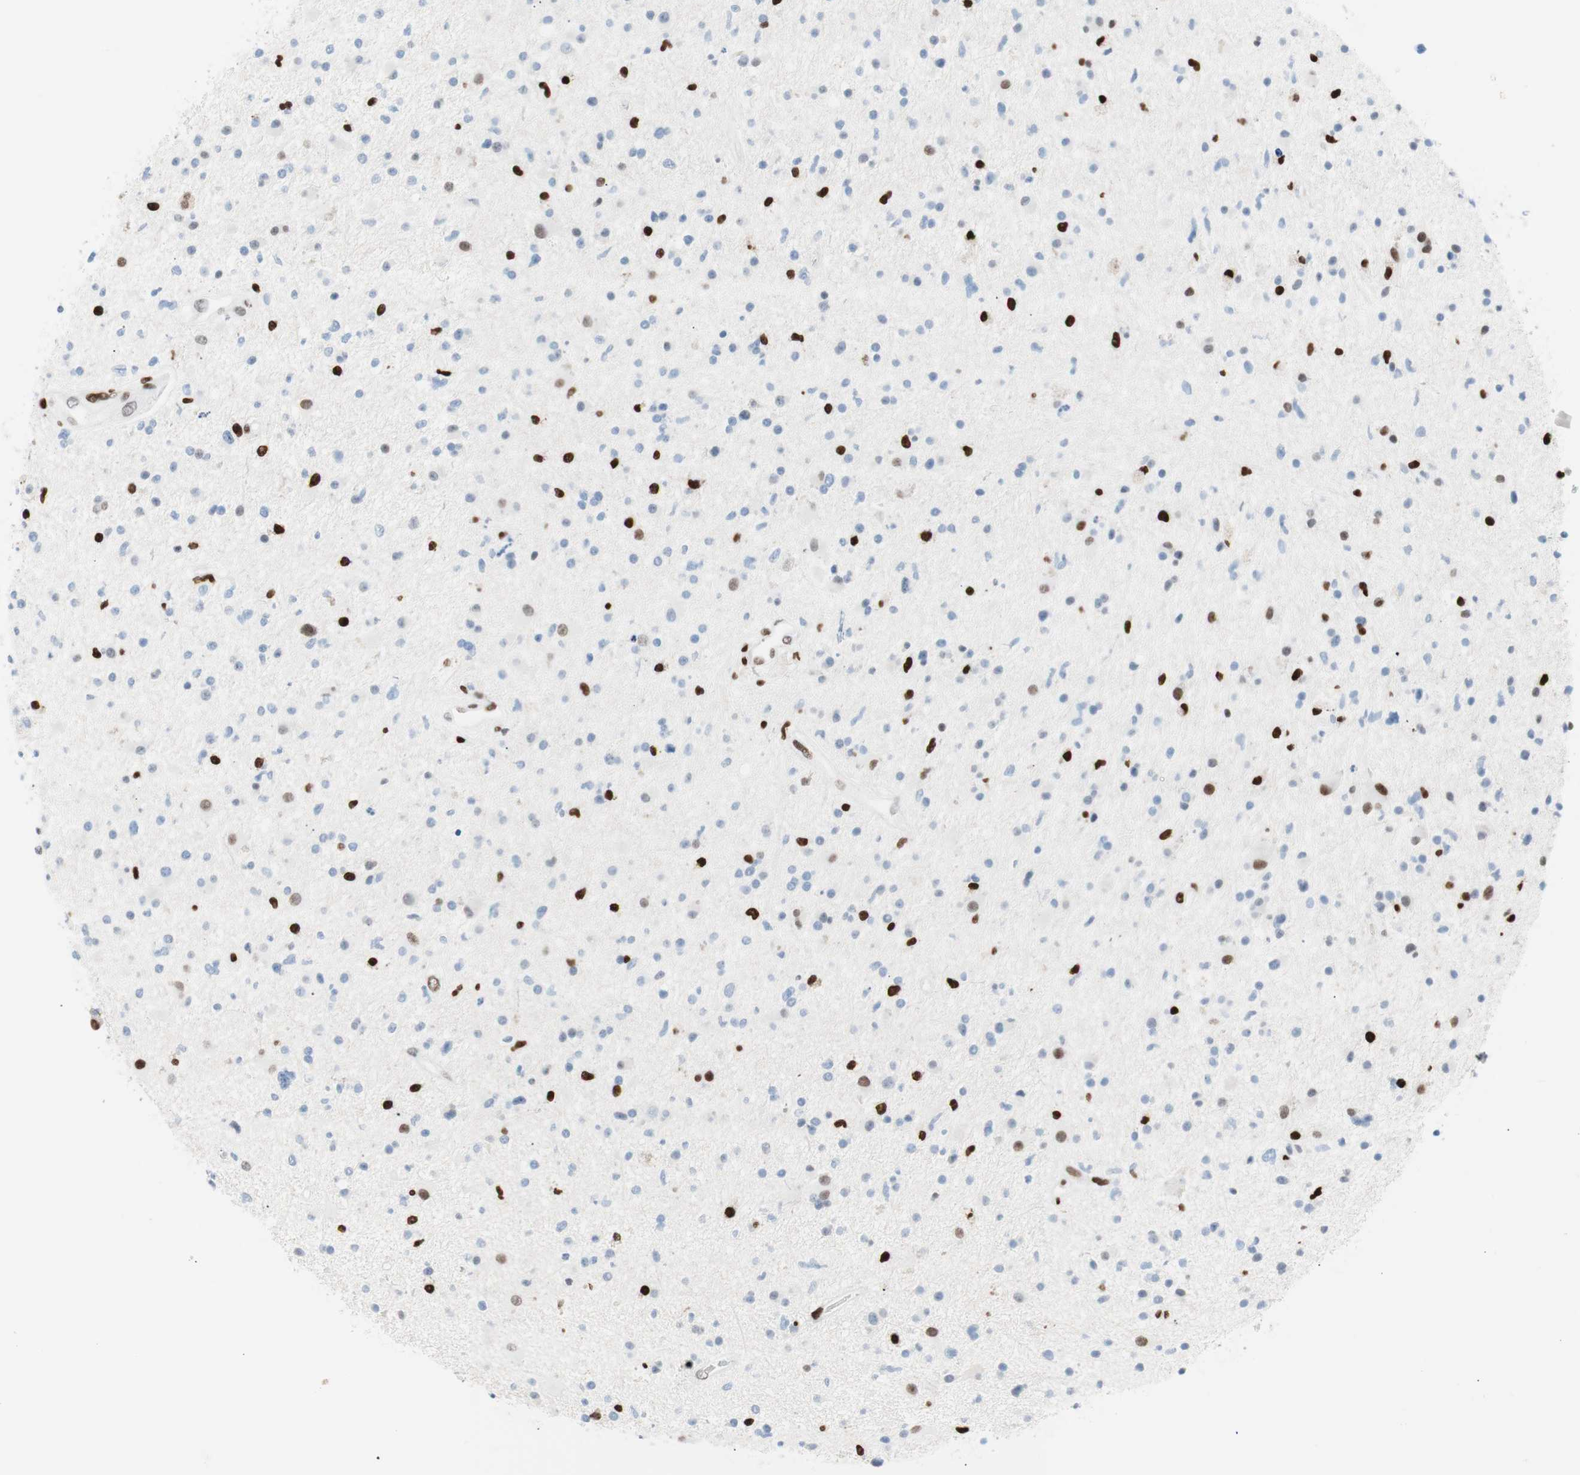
{"staining": {"intensity": "strong", "quantity": "<25%", "location": "nuclear"}, "tissue": "glioma", "cell_type": "Tumor cells", "image_type": "cancer", "snomed": [{"axis": "morphology", "description": "Glioma, malignant, High grade"}, {"axis": "topography", "description": "Brain"}], "caption": "Immunohistochemical staining of human malignant glioma (high-grade) shows medium levels of strong nuclear positivity in about <25% of tumor cells.", "gene": "CEBPB", "patient": {"sex": "male", "age": 33}}